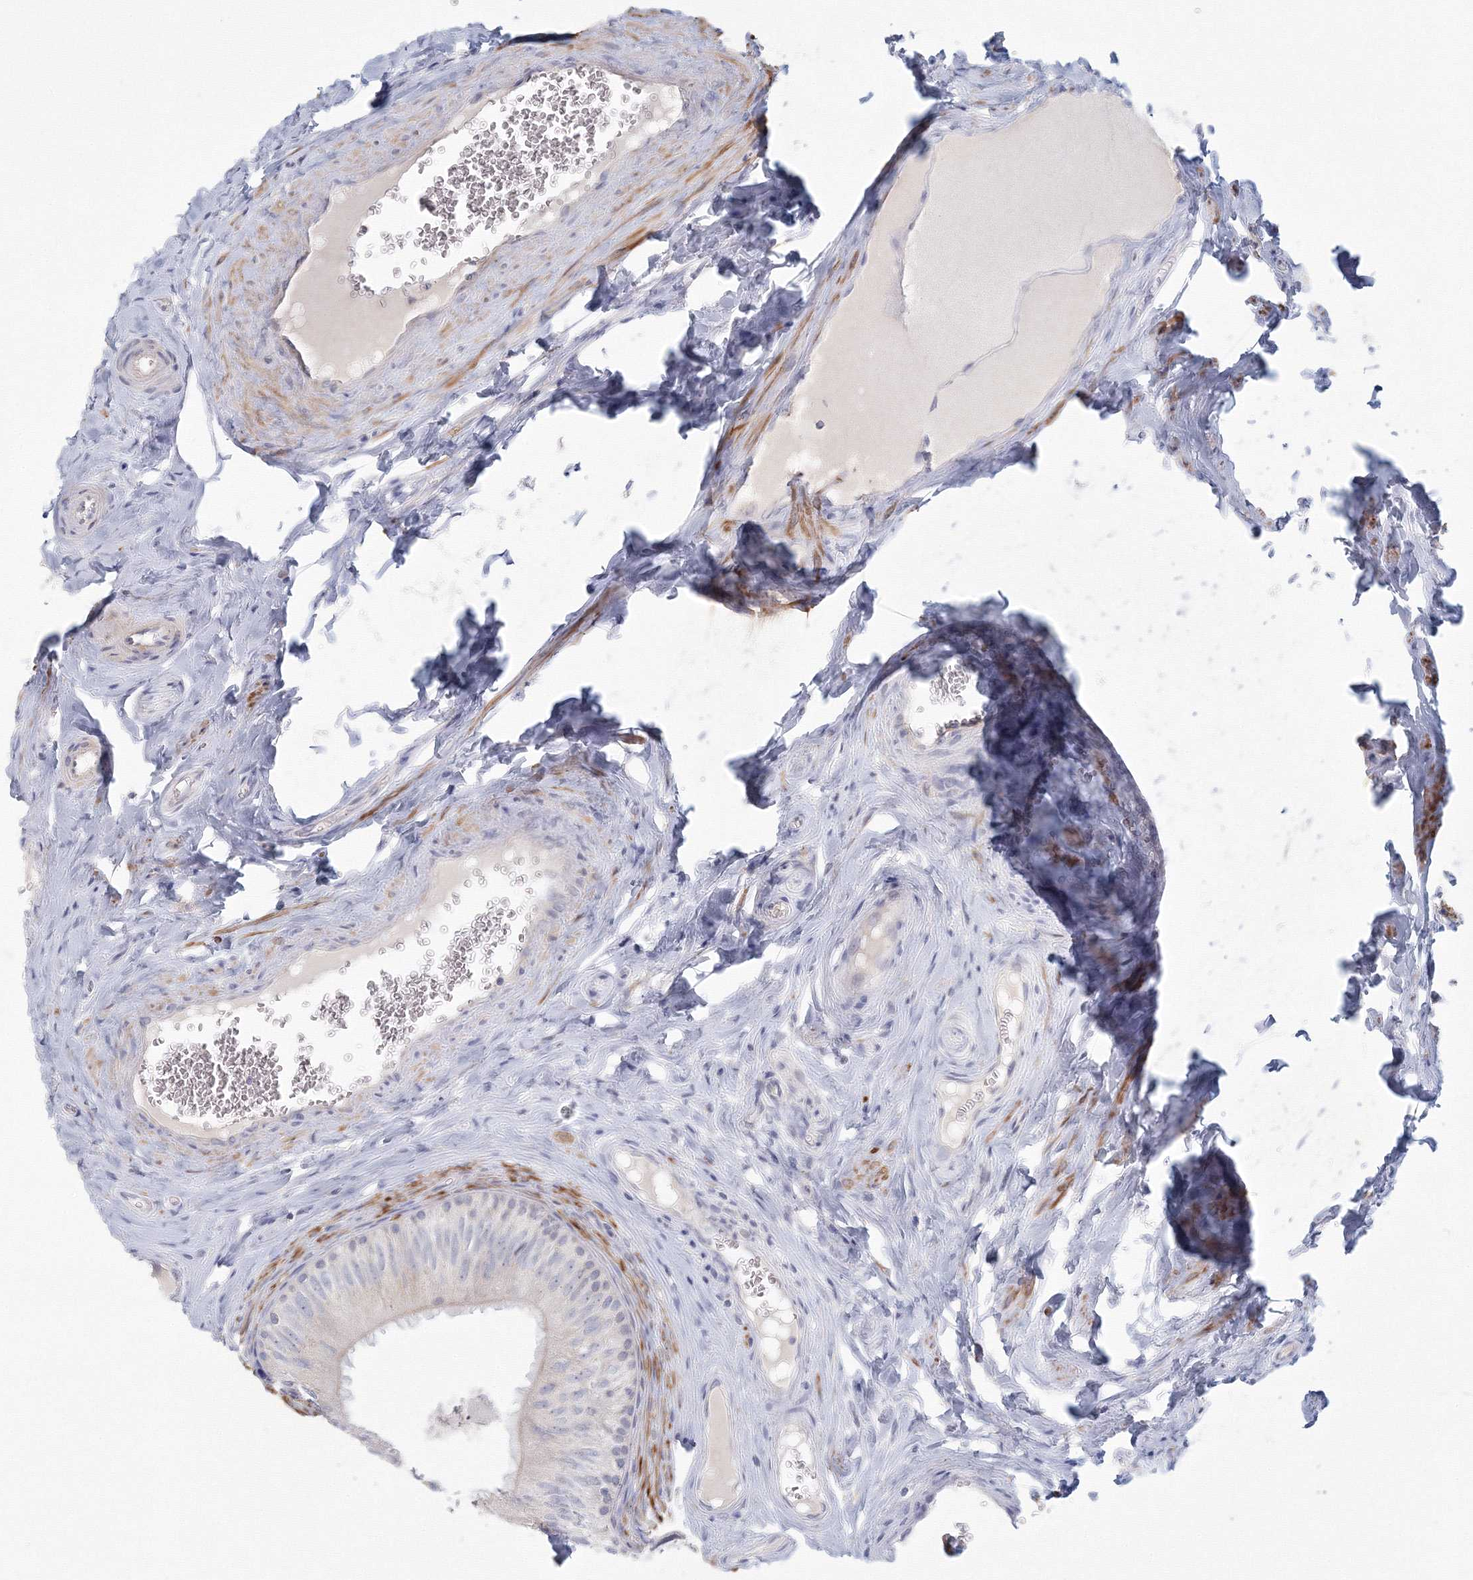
{"staining": {"intensity": "weak", "quantity": "<25%", "location": "cytoplasmic/membranous"}, "tissue": "epididymis", "cell_type": "Glandular cells", "image_type": "normal", "snomed": [{"axis": "morphology", "description": "Normal tissue, NOS"}, {"axis": "topography", "description": "Epididymis"}], "caption": "Protein analysis of unremarkable epididymis exhibits no significant expression in glandular cells.", "gene": "TACC2", "patient": {"sex": "male", "age": 46}}